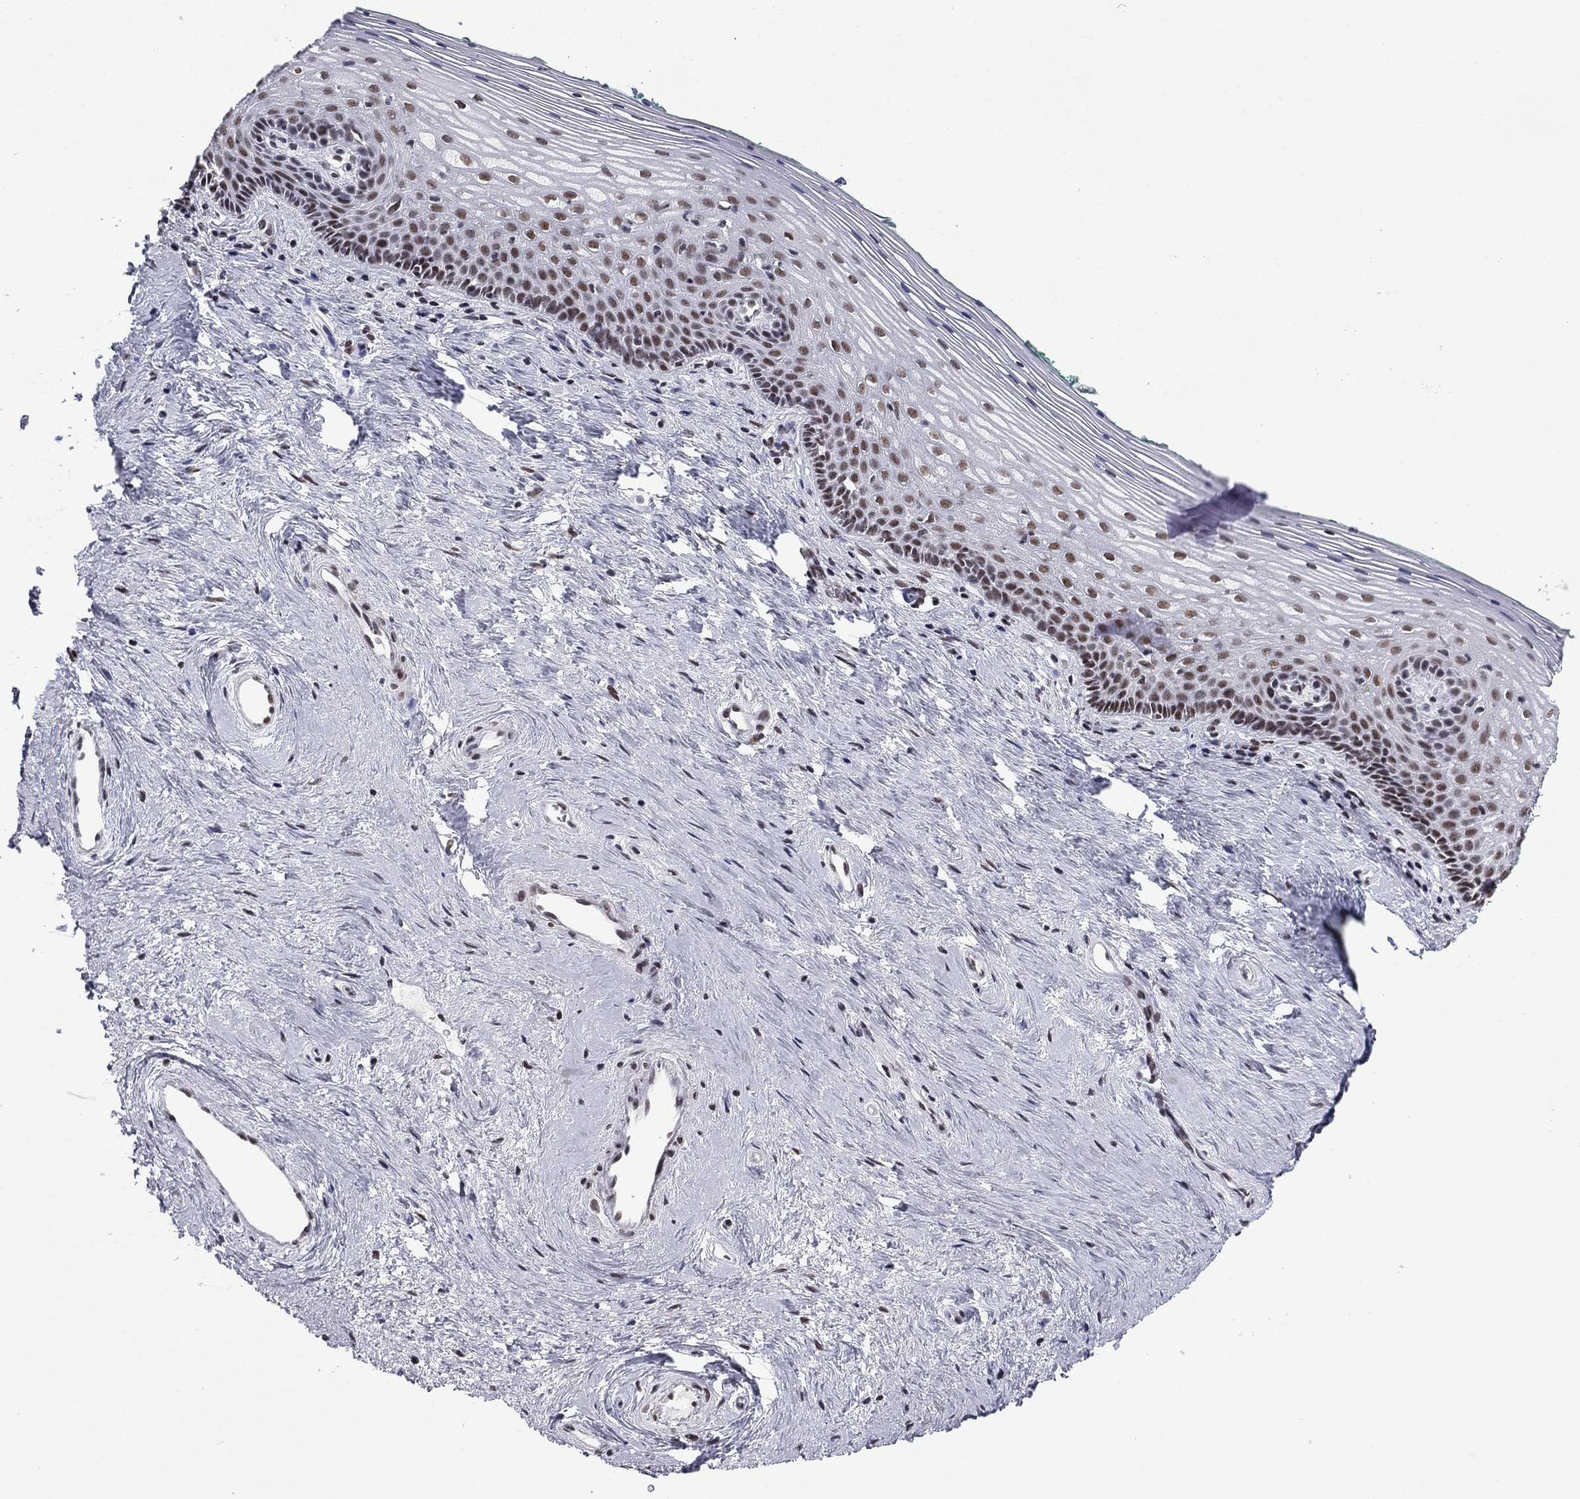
{"staining": {"intensity": "strong", "quantity": "25%-75%", "location": "nuclear"}, "tissue": "vagina", "cell_type": "Squamous epithelial cells", "image_type": "normal", "snomed": [{"axis": "morphology", "description": "Normal tissue, NOS"}, {"axis": "topography", "description": "Vagina"}], "caption": "Protein staining exhibits strong nuclear expression in about 25%-75% of squamous epithelial cells in benign vagina.", "gene": "ETV5", "patient": {"sex": "female", "age": 45}}